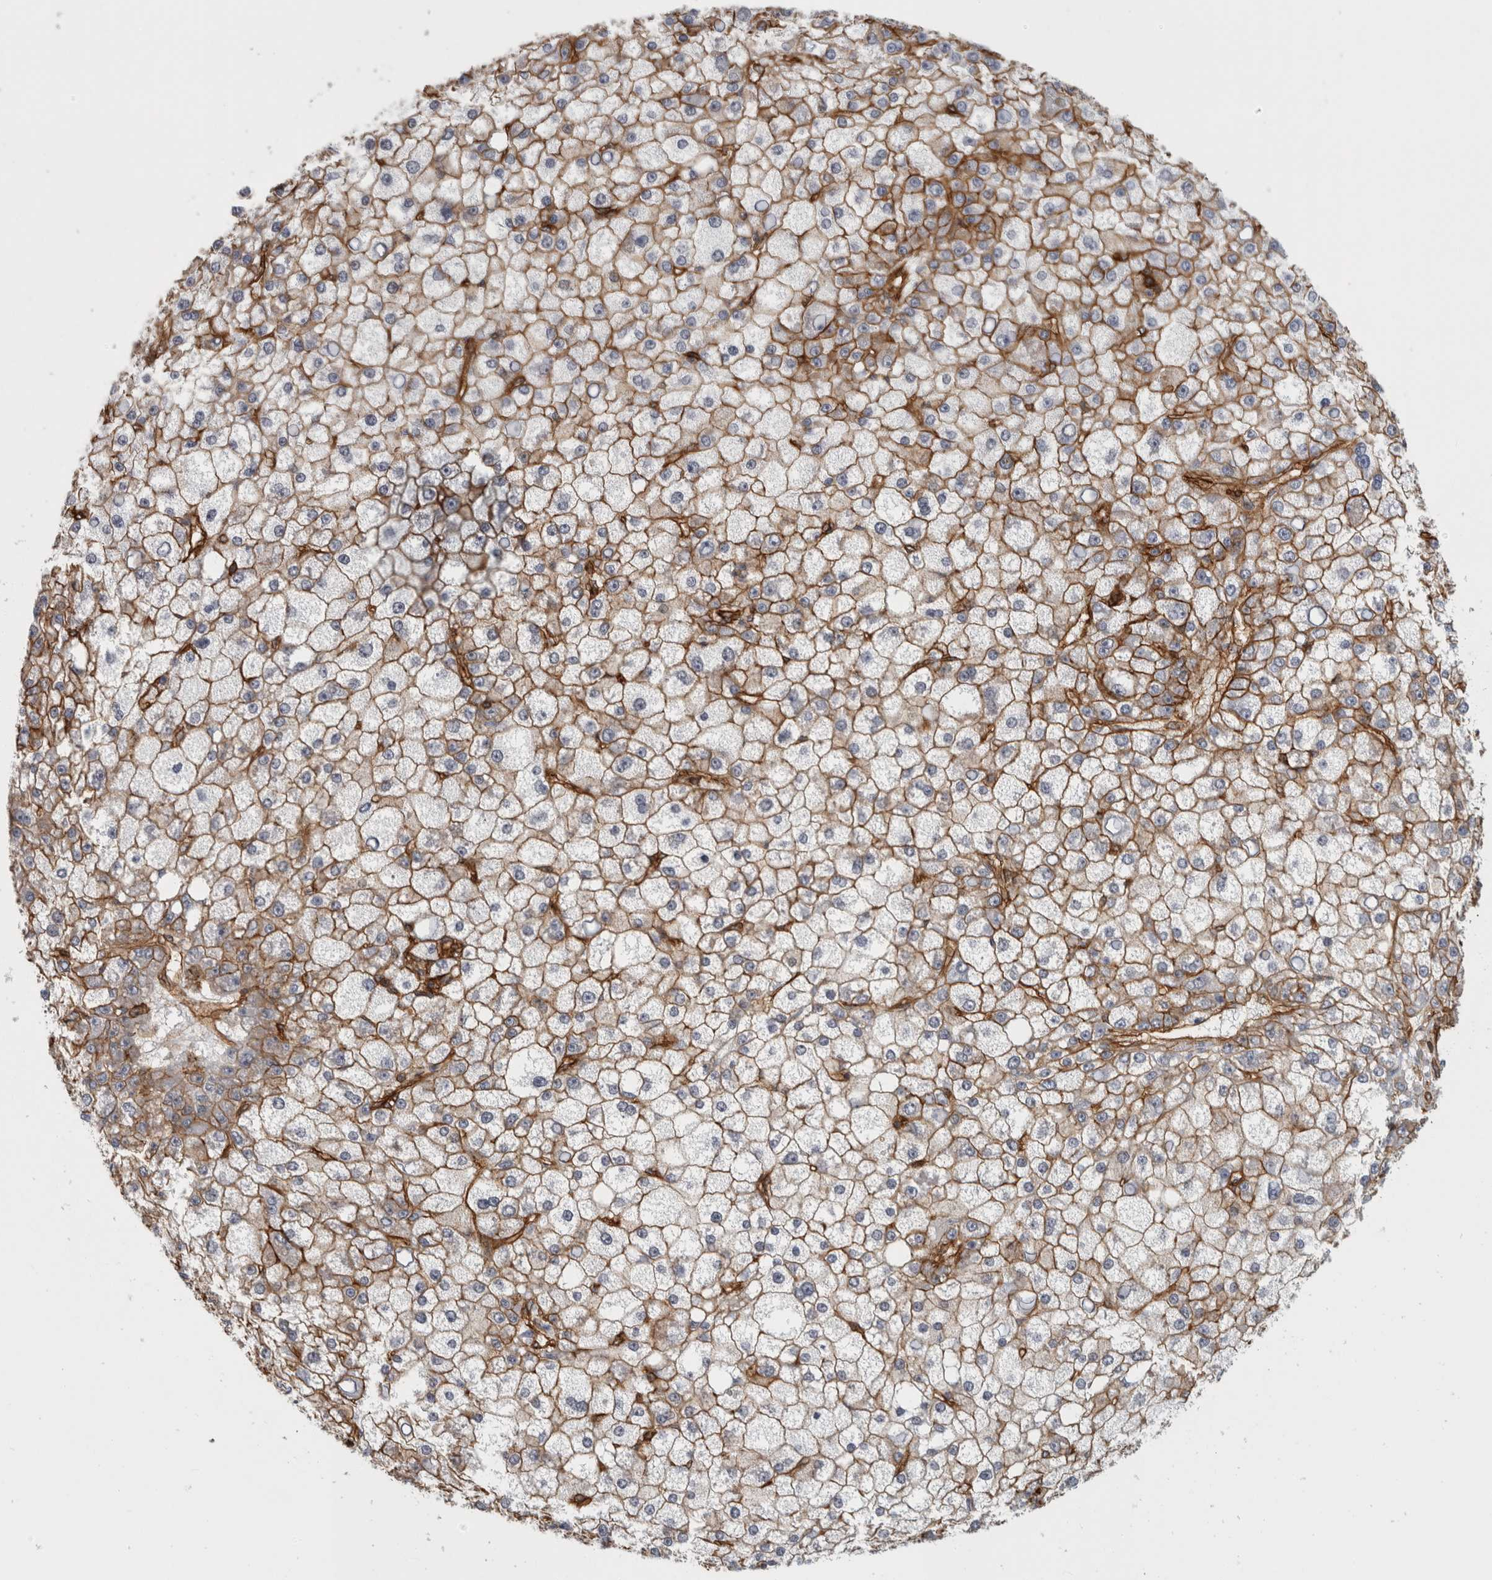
{"staining": {"intensity": "moderate", "quantity": ">75%", "location": "cytoplasmic/membranous"}, "tissue": "liver cancer", "cell_type": "Tumor cells", "image_type": "cancer", "snomed": [{"axis": "morphology", "description": "Carcinoma, Hepatocellular, NOS"}, {"axis": "topography", "description": "Liver"}], "caption": "Moderate cytoplasmic/membranous staining is present in about >75% of tumor cells in liver cancer (hepatocellular carcinoma).", "gene": "AHNAK", "patient": {"sex": "male", "age": 67}}